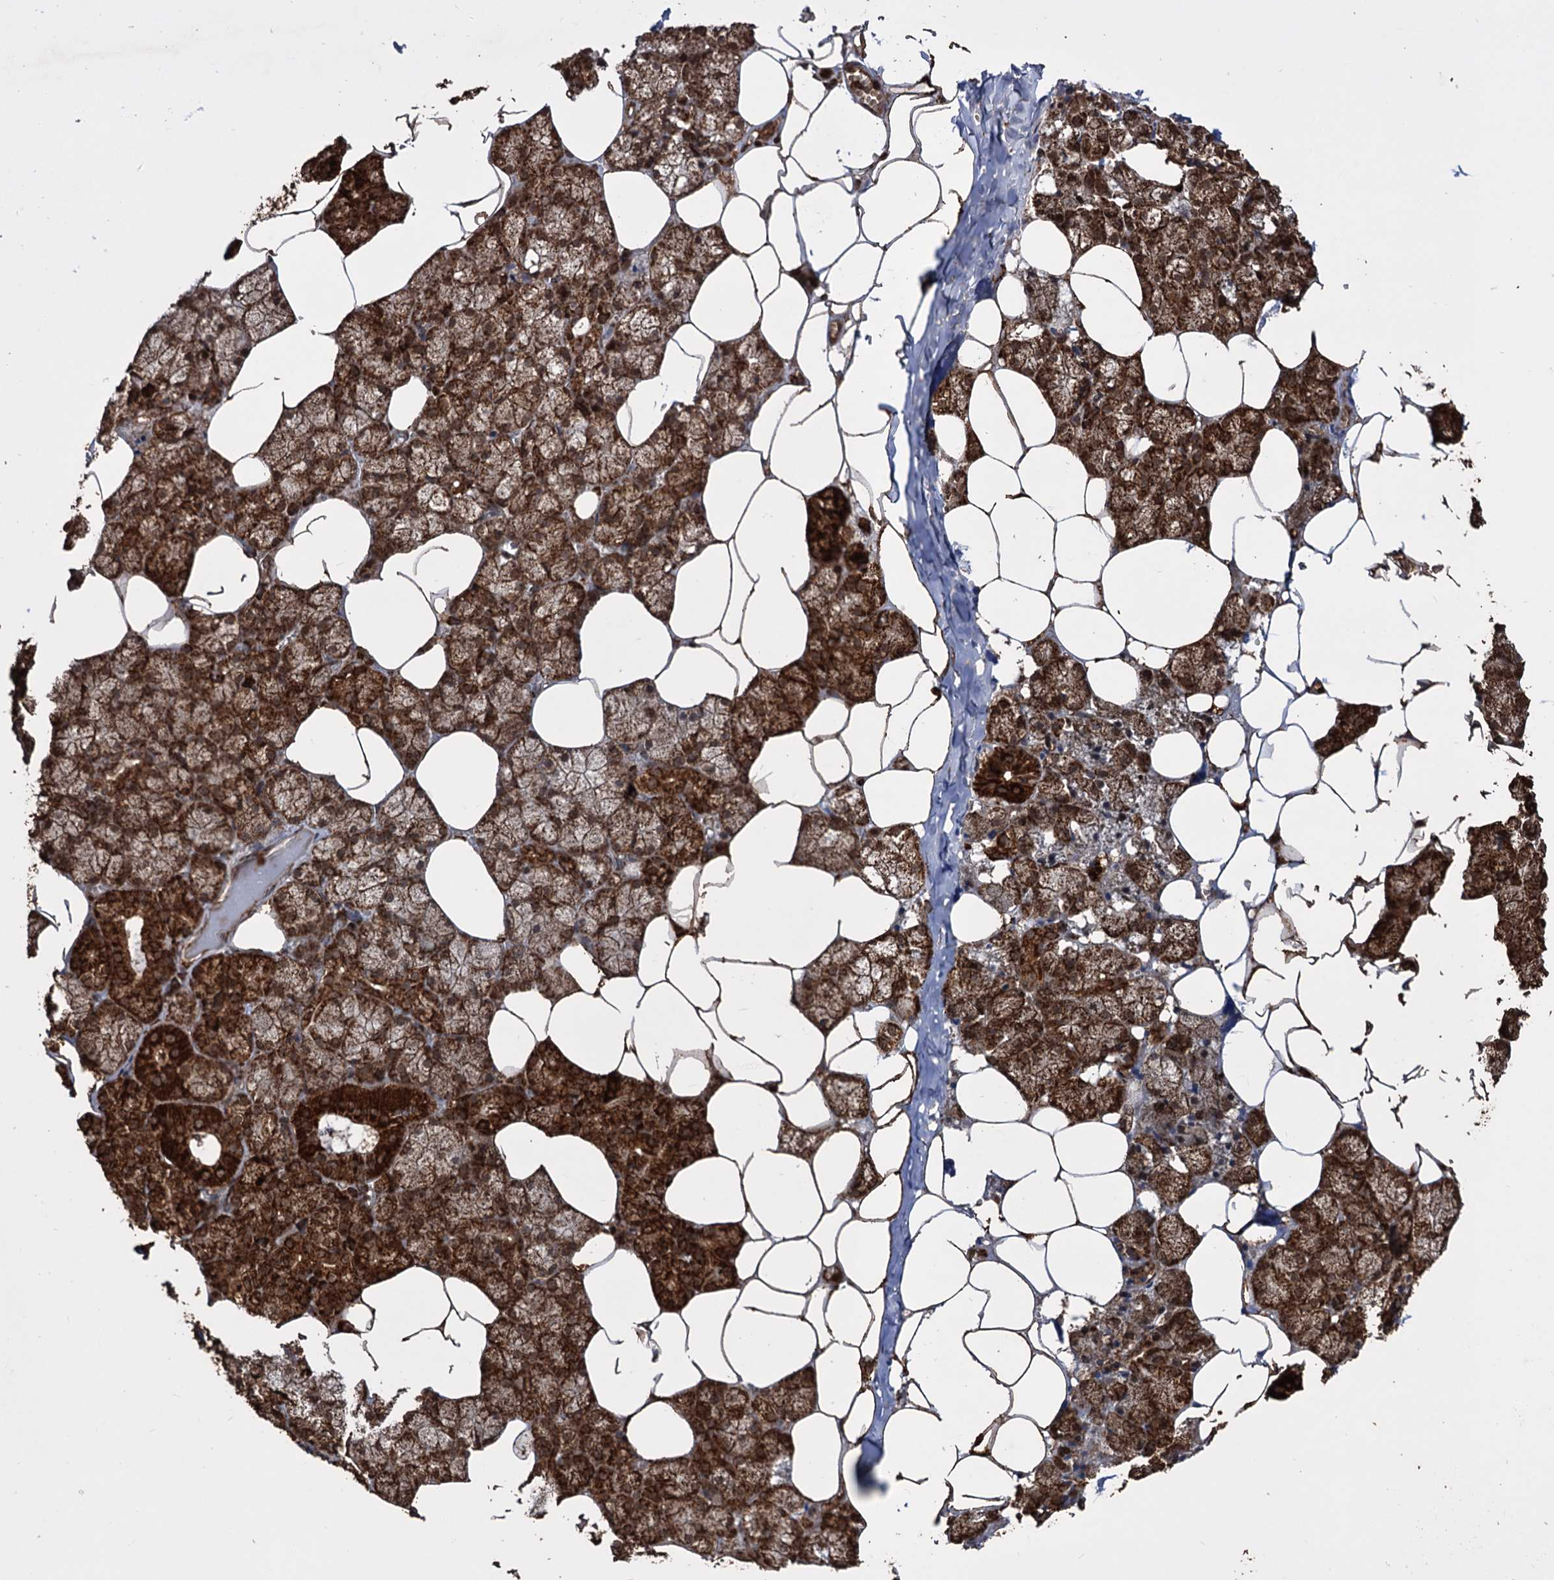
{"staining": {"intensity": "strong", "quantity": ">75%", "location": "cytoplasmic/membranous"}, "tissue": "salivary gland", "cell_type": "Glandular cells", "image_type": "normal", "snomed": [{"axis": "morphology", "description": "Normal tissue, NOS"}, {"axis": "topography", "description": "Salivary gland"}], "caption": "An image of salivary gland stained for a protein displays strong cytoplasmic/membranous brown staining in glandular cells. Using DAB (3,3'-diaminobenzidine) (brown) and hematoxylin (blue) stains, captured at high magnification using brightfield microscopy.", "gene": "IPO4", "patient": {"sex": "male", "age": 62}}